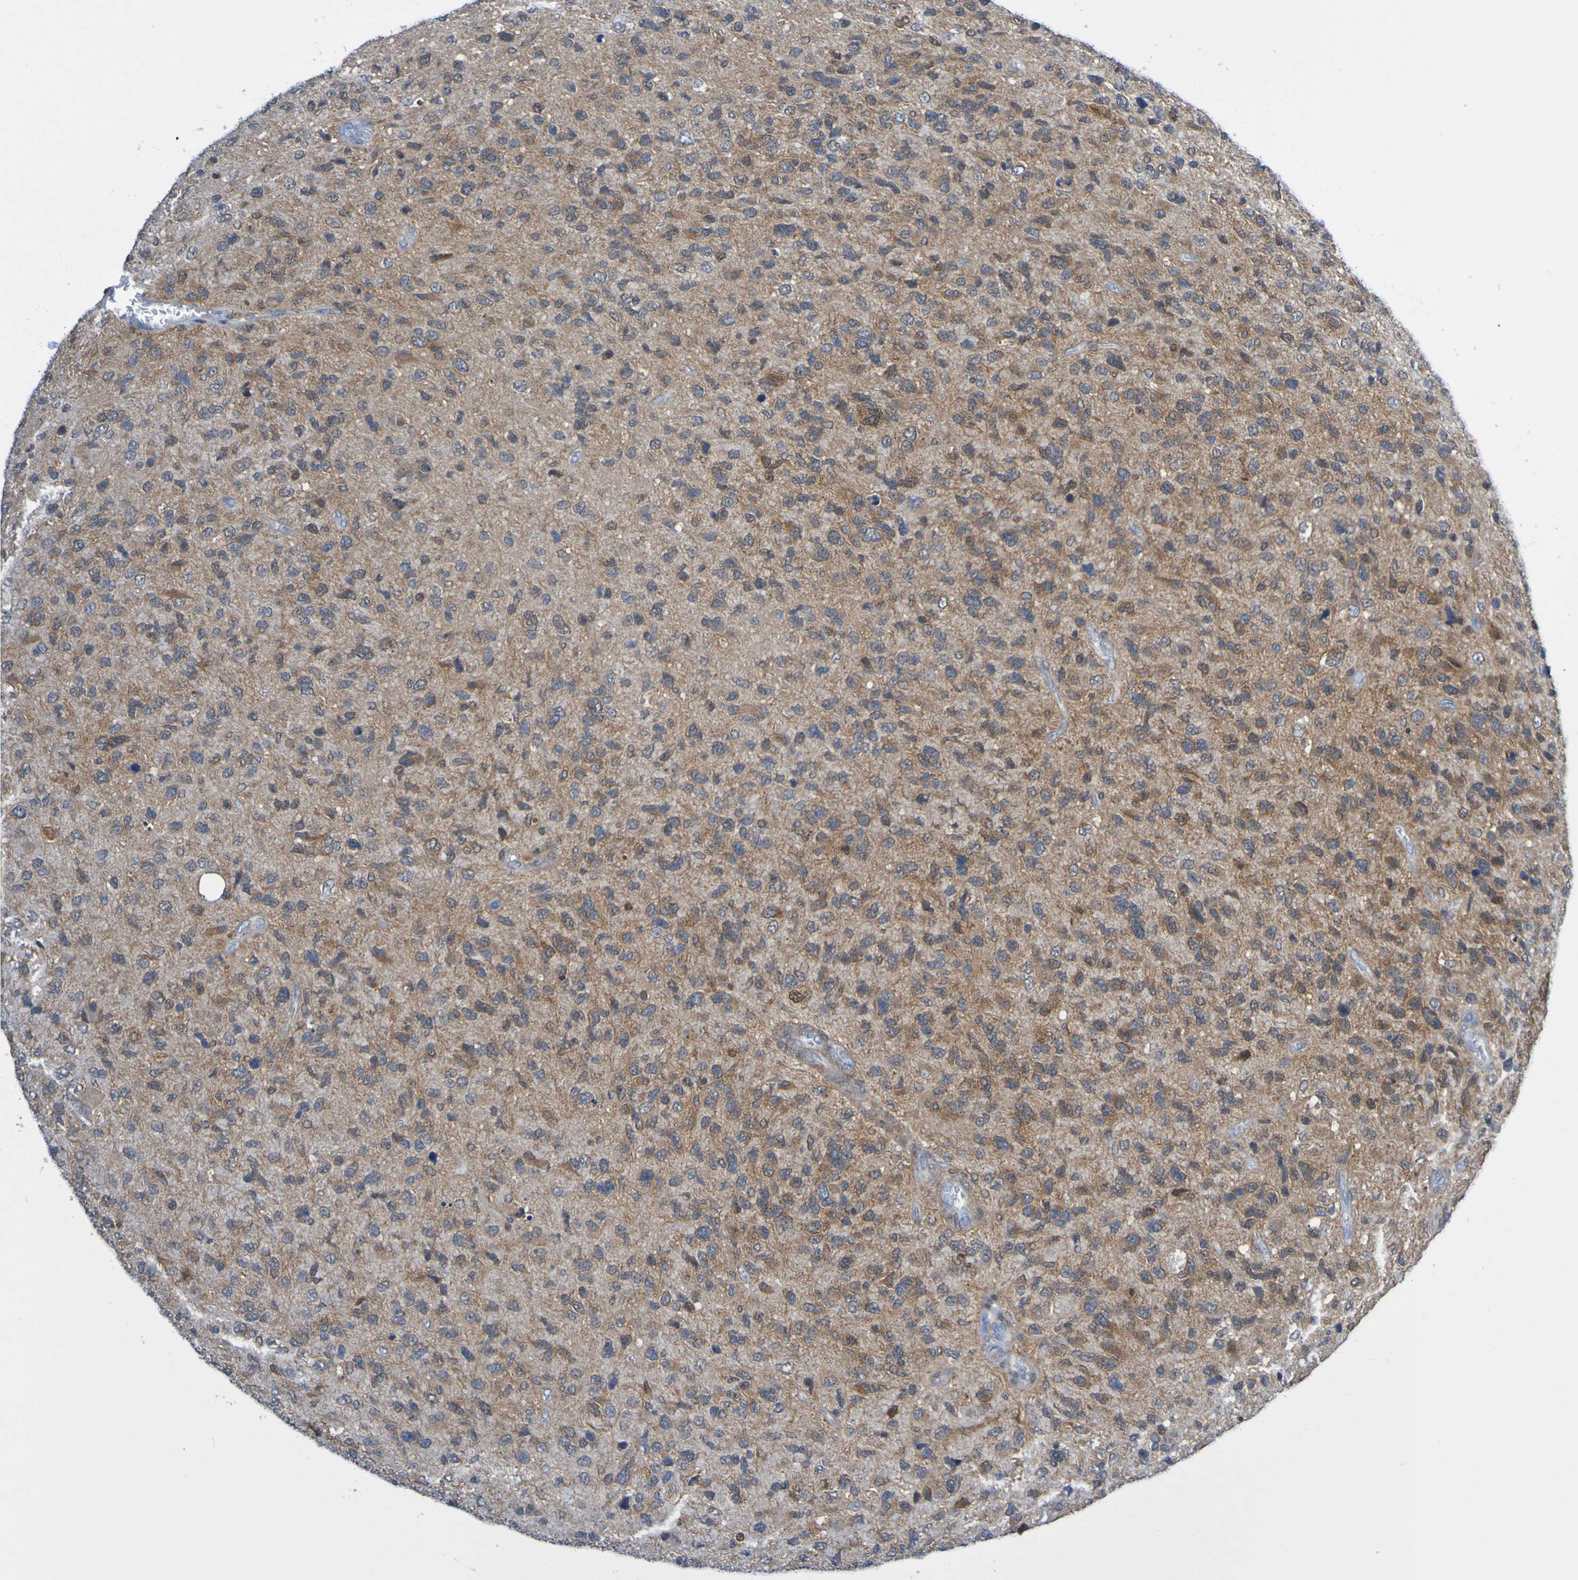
{"staining": {"intensity": "moderate", "quantity": ">75%", "location": "cytoplasmic/membranous"}, "tissue": "glioma", "cell_type": "Tumor cells", "image_type": "cancer", "snomed": [{"axis": "morphology", "description": "Glioma, malignant, High grade"}, {"axis": "topography", "description": "Brain"}], "caption": "IHC of human glioma exhibits medium levels of moderate cytoplasmic/membranous staining in about >75% of tumor cells.", "gene": "ATIC", "patient": {"sex": "female", "age": 58}}